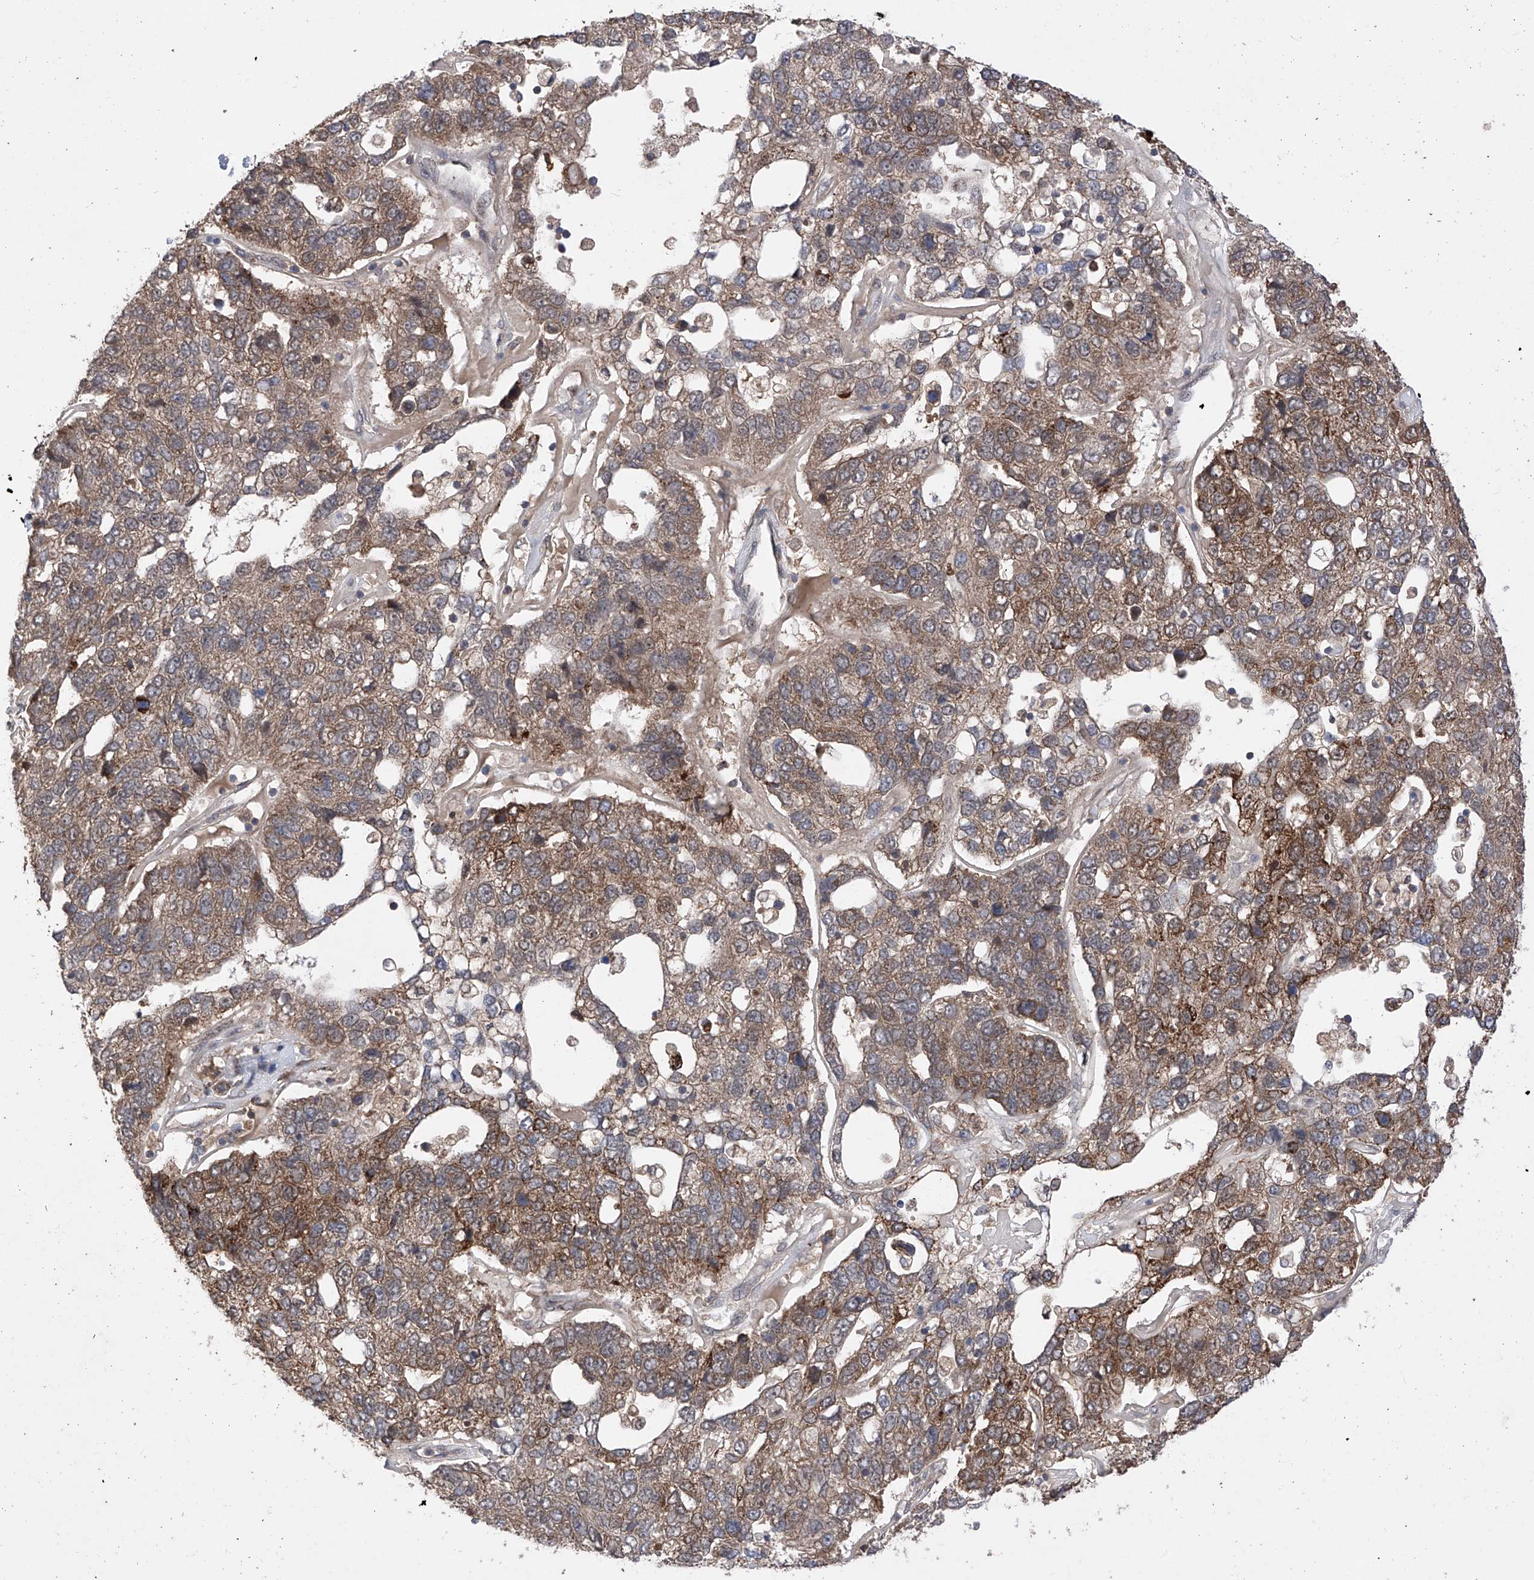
{"staining": {"intensity": "moderate", "quantity": ">75%", "location": "cytoplasmic/membranous"}, "tissue": "pancreatic cancer", "cell_type": "Tumor cells", "image_type": "cancer", "snomed": [{"axis": "morphology", "description": "Adenocarcinoma, NOS"}, {"axis": "topography", "description": "Pancreas"}], "caption": "Immunohistochemical staining of human pancreatic cancer (adenocarcinoma) exhibits medium levels of moderate cytoplasmic/membranous protein positivity in approximately >75% of tumor cells.", "gene": "SDHAF4", "patient": {"sex": "female", "age": 61}}